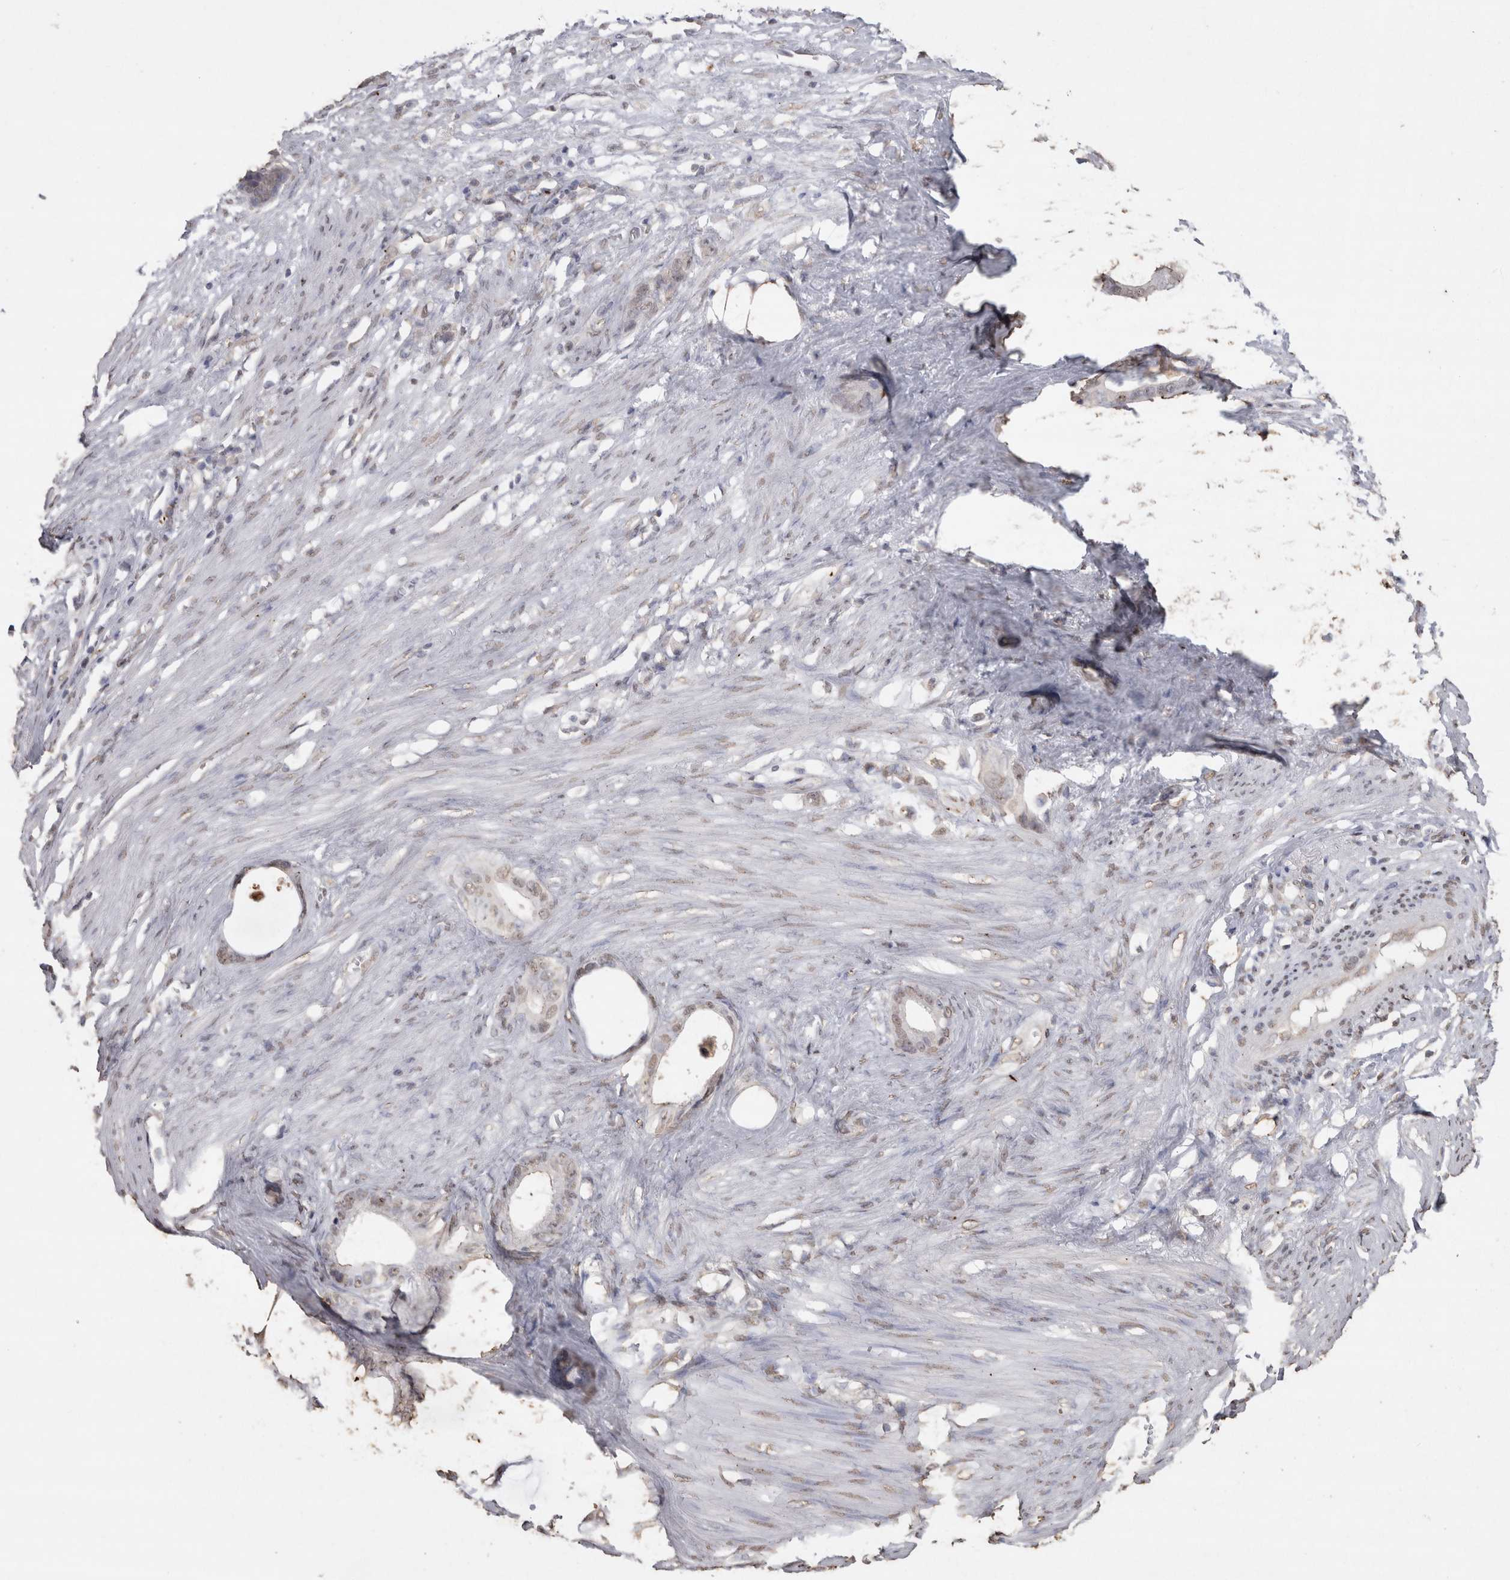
{"staining": {"intensity": "weak", "quantity": "25%-75%", "location": "nuclear"}, "tissue": "stomach cancer", "cell_type": "Tumor cells", "image_type": "cancer", "snomed": [{"axis": "morphology", "description": "Adenocarcinoma, NOS"}, {"axis": "topography", "description": "Stomach"}], "caption": "Stomach cancer tissue displays weak nuclear expression in approximately 25%-75% of tumor cells", "gene": "CRELD2", "patient": {"sex": "female", "age": 75}}